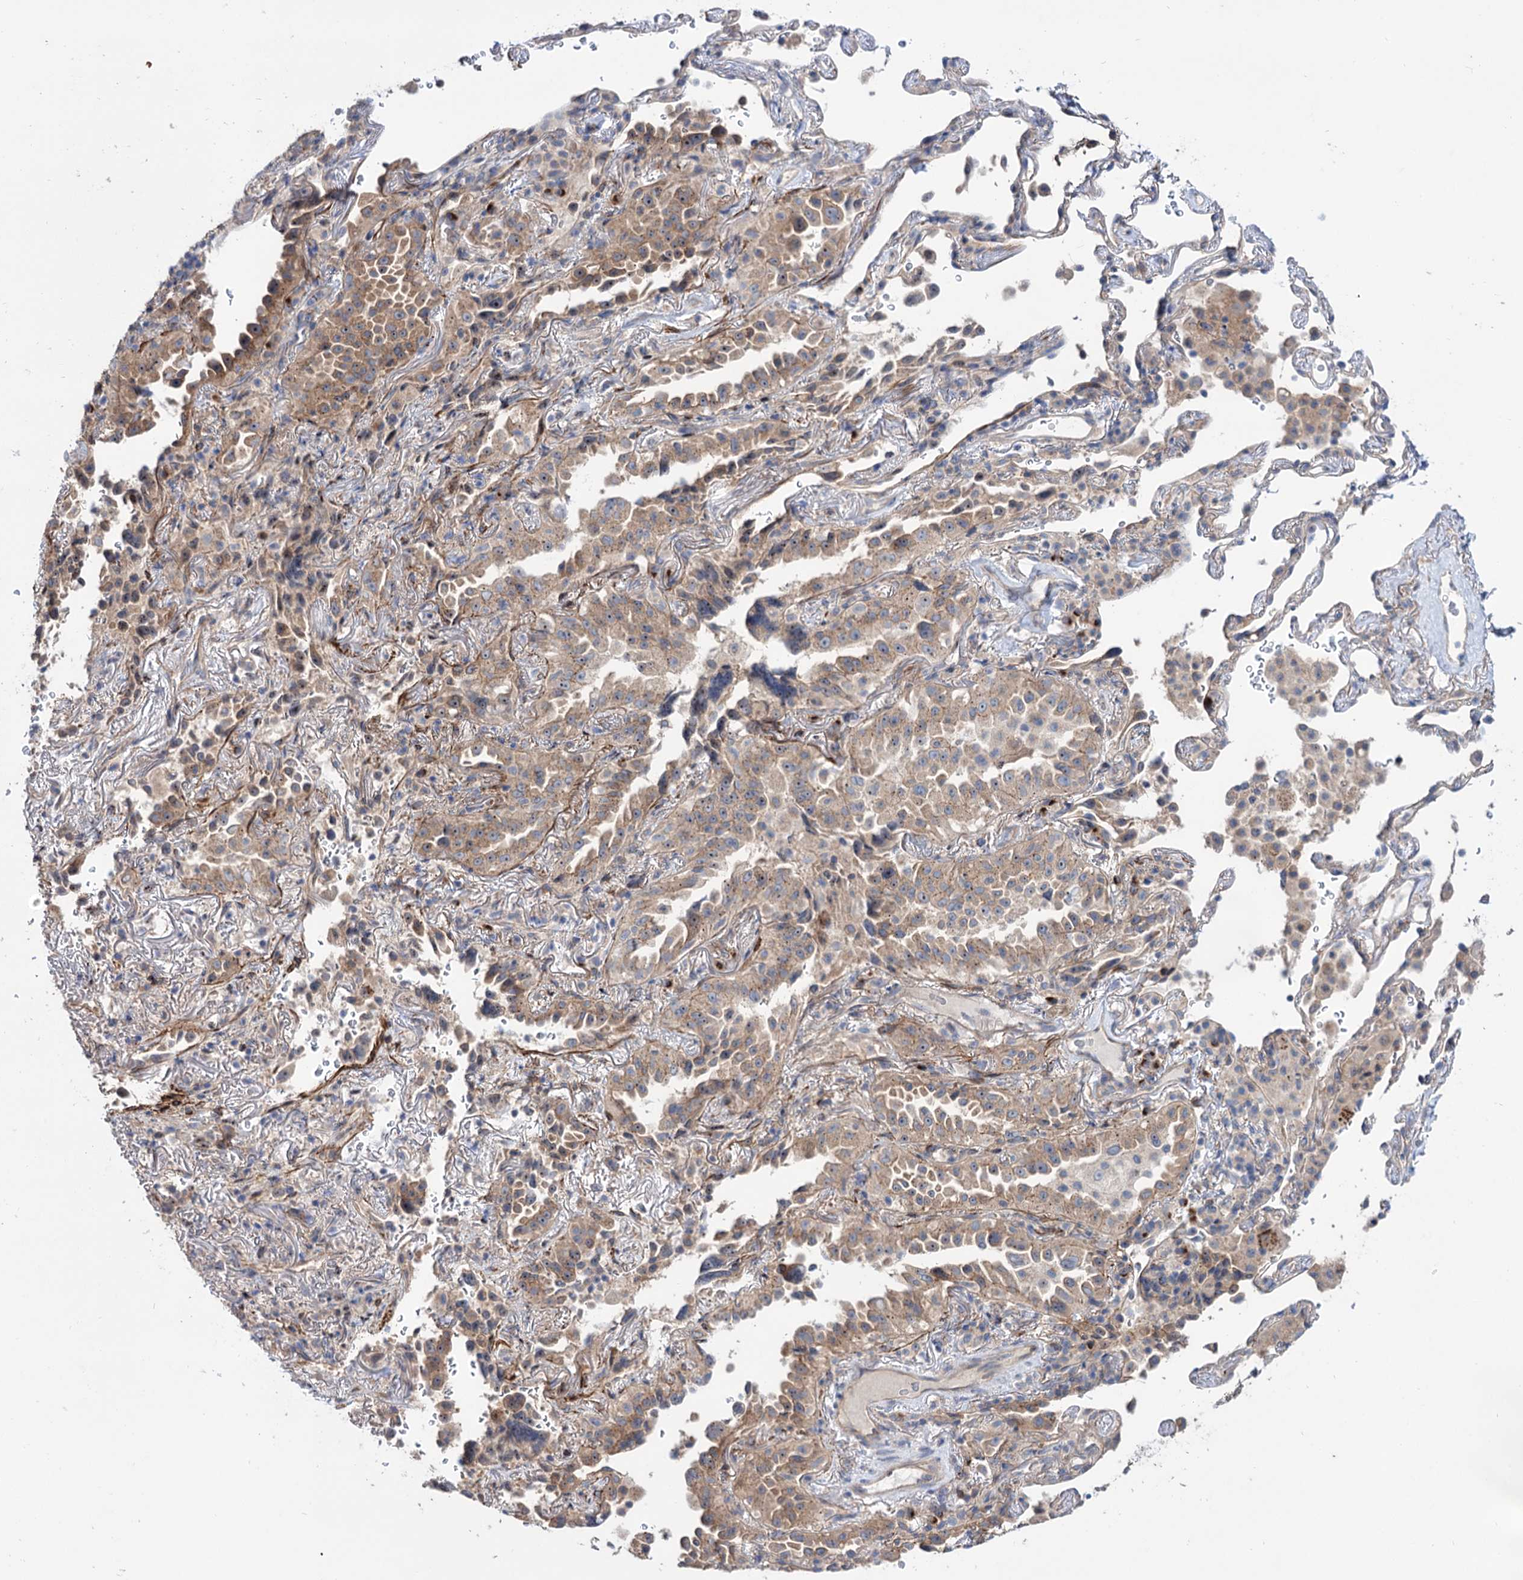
{"staining": {"intensity": "moderate", "quantity": ">75%", "location": "cytoplasmic/membranous"}, "tissue": "lung cancer", "cell_type": "Tumor cells", "image_type": "cancer", "snomed": [{"axis": "morphology", "description": "Adenocarcinoma, NOS"}, {"axis": "topography", "description": "Lung"}], "caption": "Tumor cells reveal medium levels of moderate cytoplasmic/membranous expression in about >75% of cells in lung cancer. Using DAB (3,3'-diaminobenzidine) (brown) and hematoxylin (blue) stains, captured at high magnification using brightfield microscopy.", "gene": "SEC24A", "patient": {"sex": "female", "age": 69}}